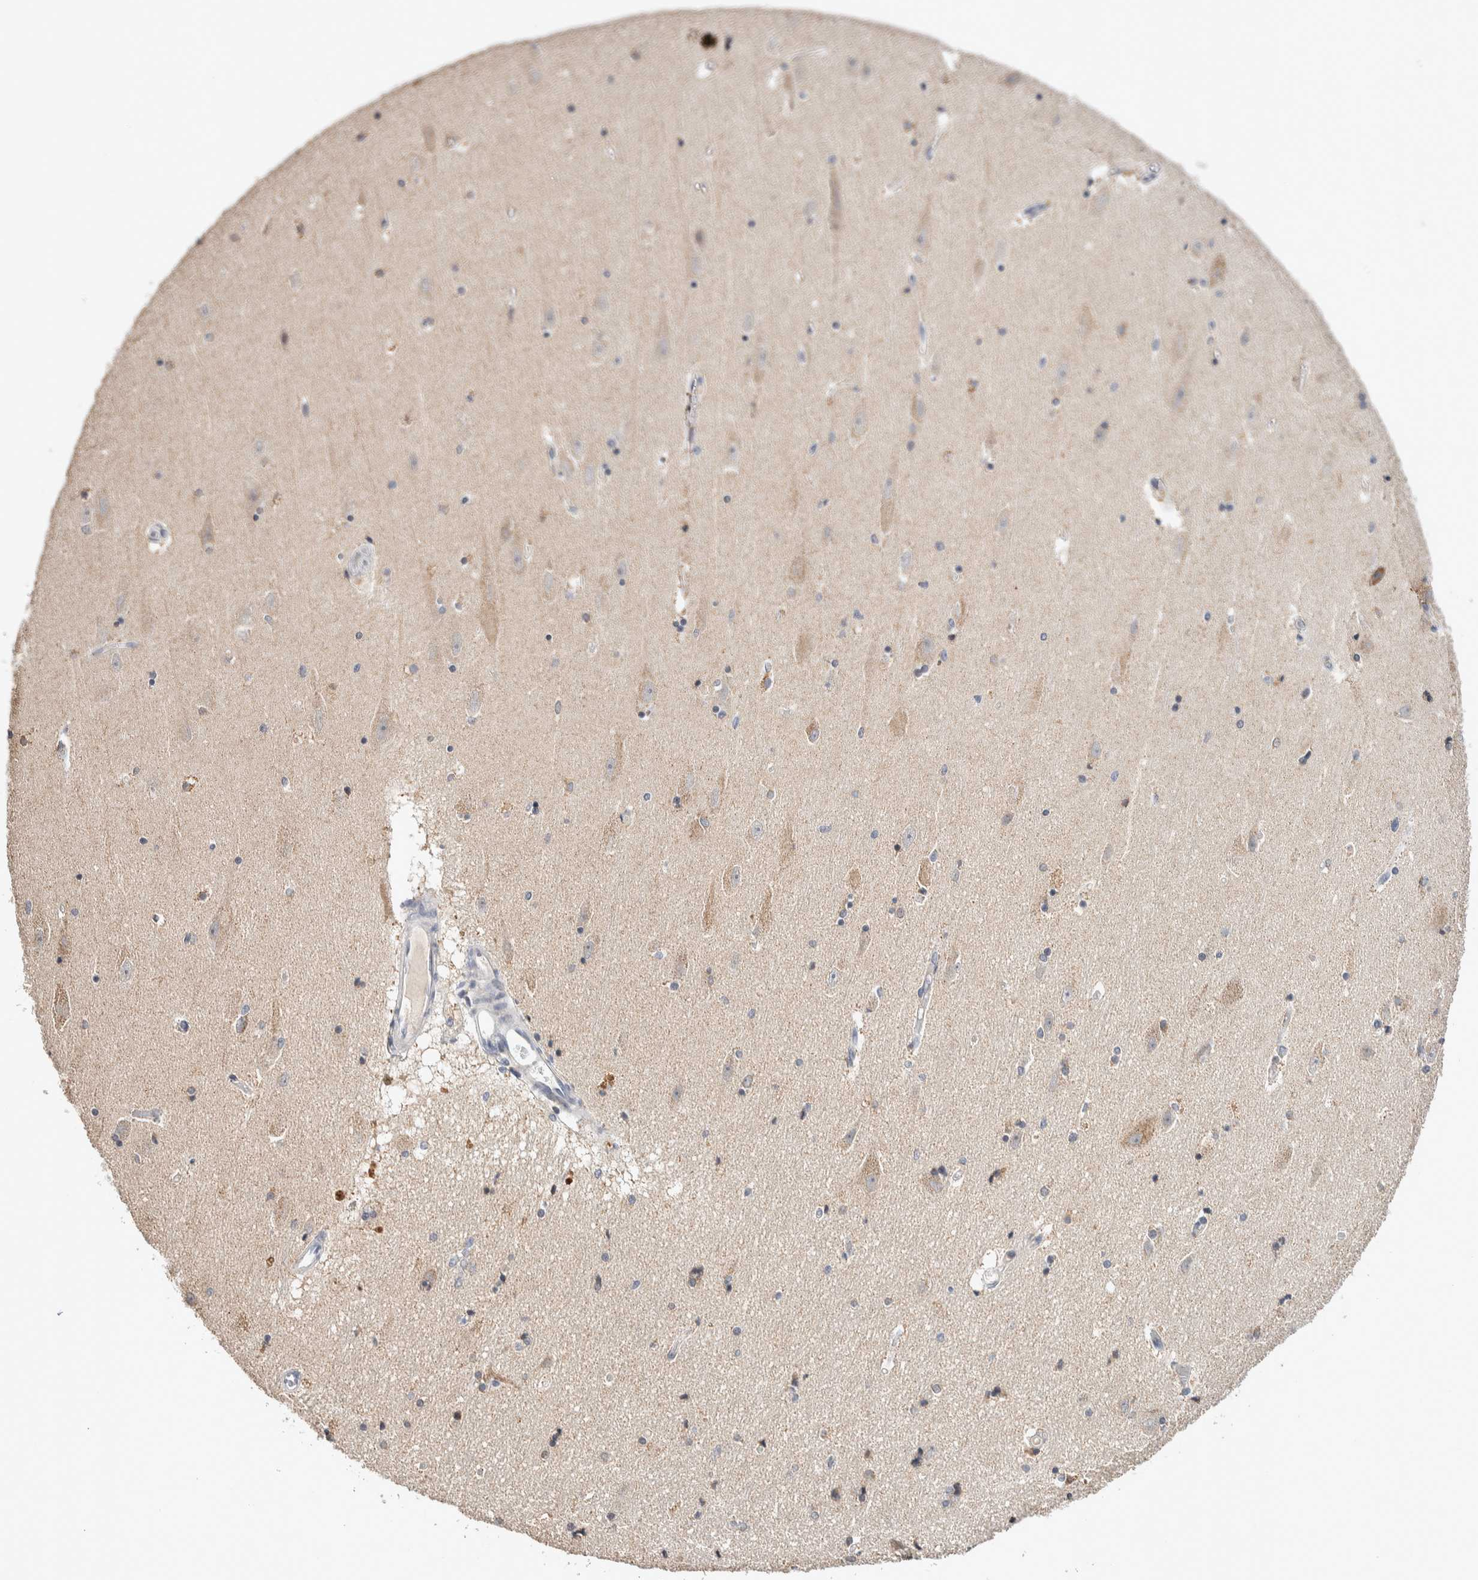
{"staining": {"intensity": "weak", "quantity": "<25%", "location": "cytoplasmic/membranous"}, "tissue": "hippocampus", "cell_type": "Glial cells", "image_type": "normal", "snomed": [{"axis": "morphology", "description": "Normal tissue, NOS"}, {"axis": "topography", "description": "Hippocampus"}], "caption": "This histopathology image is of benign hippocampus stained with immunohistochemistry to label a protein in brown with the nuclei are counter-stained blue. There is no positivity in glial cells. The staining was performed using DAB to visualize the protein expression in brown, while the nuclei were stained in blue with hematoxylin (Magnification: 20x).", "gene": "CRAT", "patient": {"sex": "female", "age": 54}}